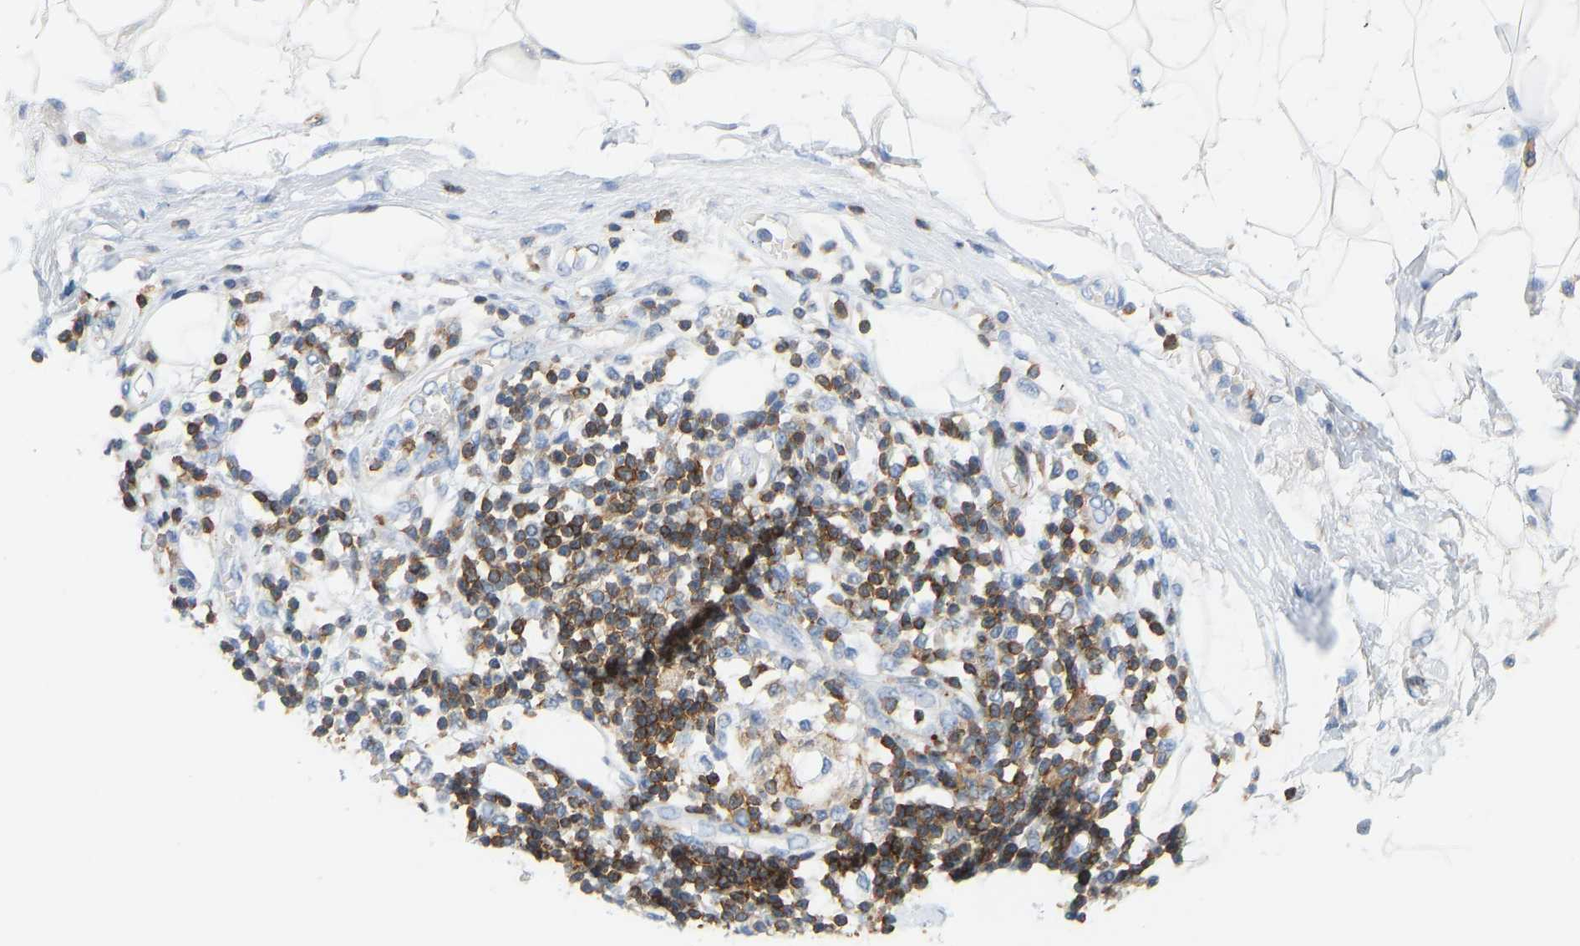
{"staining": {"intensity": "negative", "quantity": "none", "location": "none"}, "tissue": "adipose tissue", "cell_type": "Adipocytes", "image_type": "normal", "snomed": [{"axis": "morphology", "description": "Normal tissue, NOS"}, {"axis": "morphology", "description": "Adenocarcinoma, NOS"}, {"axis": "topography", "description": "Duodenum"}, {"axis": "topography", "description": "Peripheral nerve tissue"}], "caption": "IHC of unremarkable adipose tissue demonstrates no expression in adipocytes.", "gene": "EVL", "patient": {"sex": "female", "age": 60}}